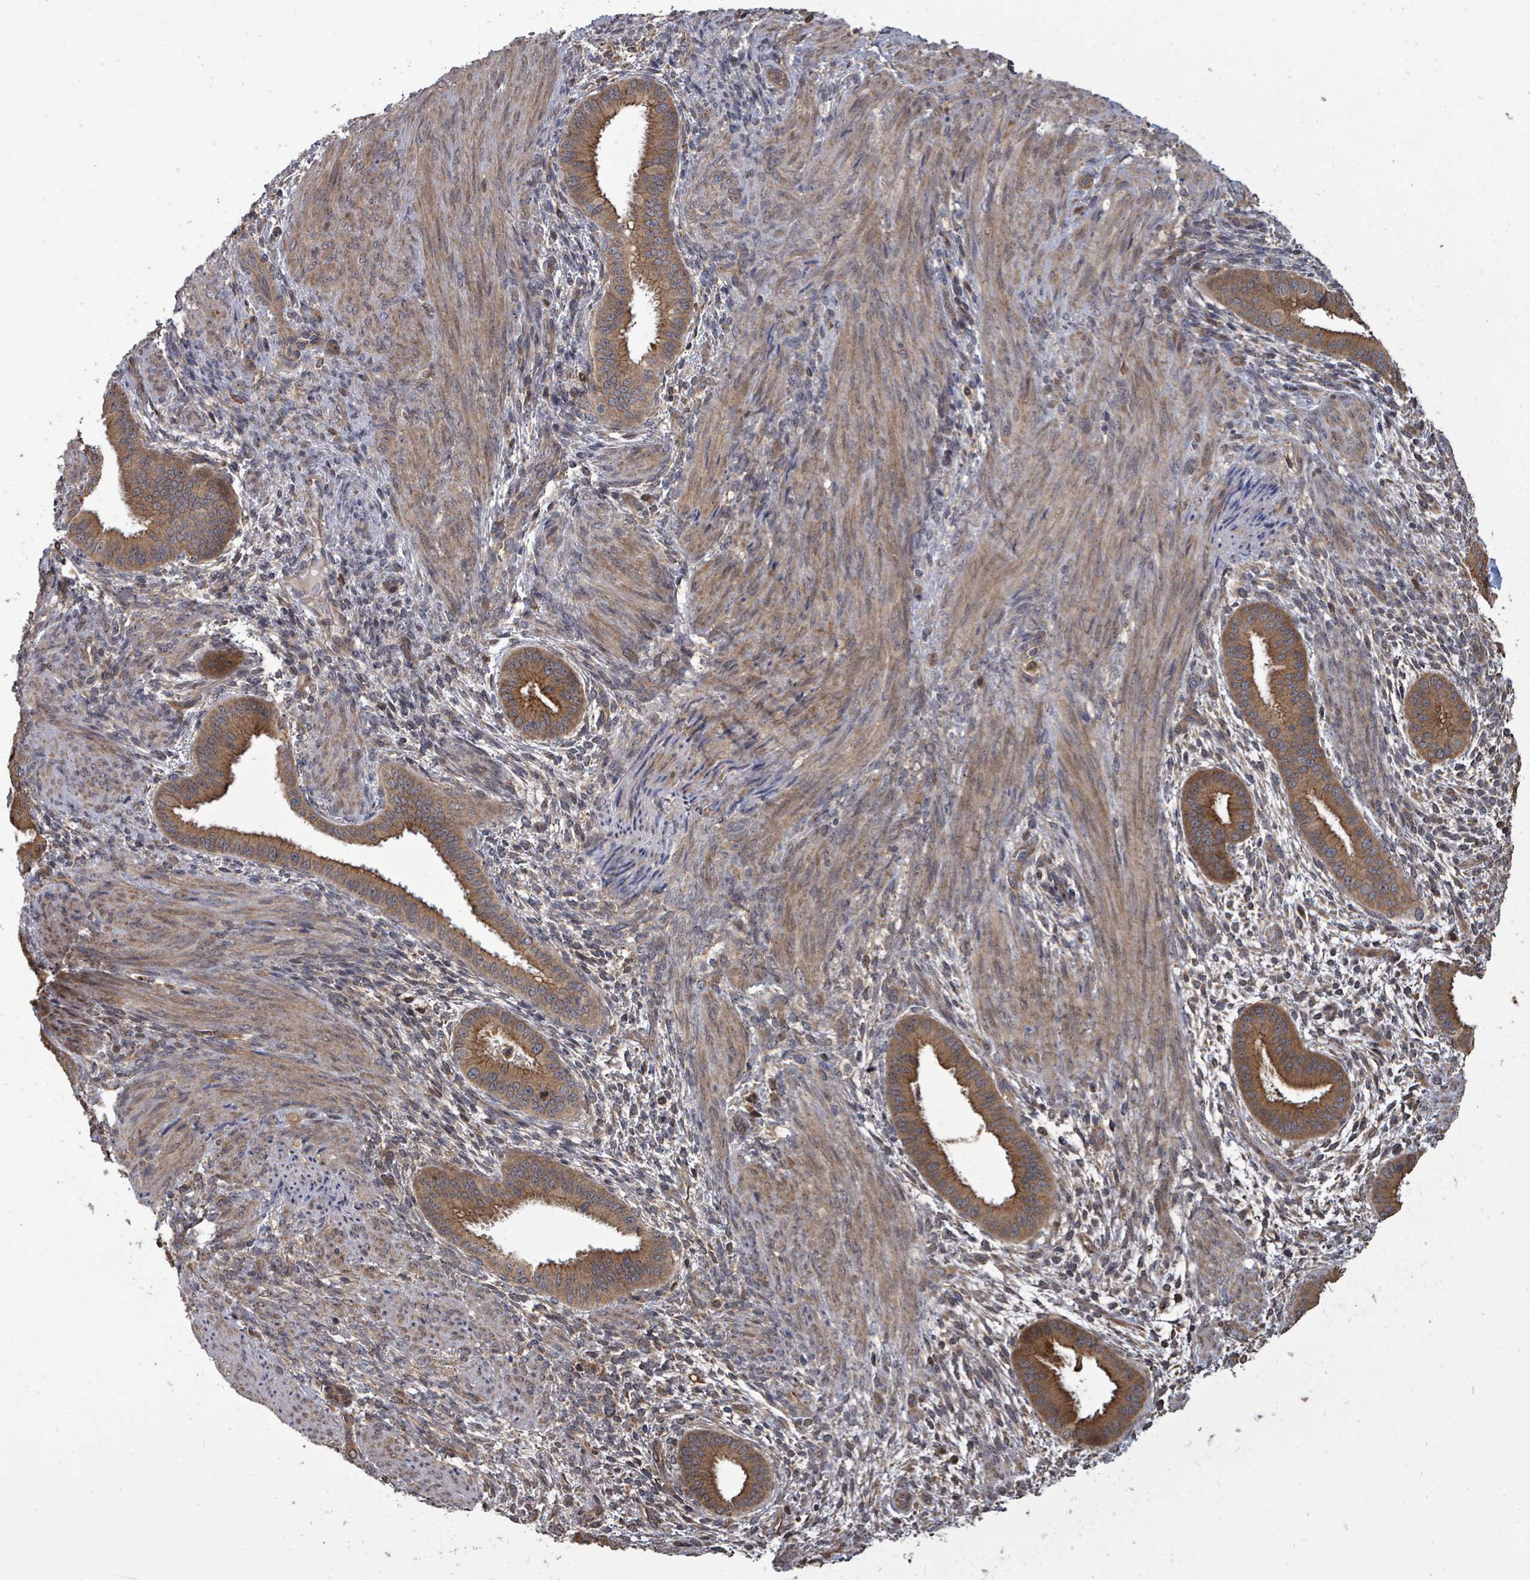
{"staining": {"intensity": "weak", "quantity": "25%-75%", "location": "cytoplasmic/membranous"}, "tissue": "endometrium", "cell_type": "Cells in endometrial stroma", "image_type": "normal", "snomed": [{"axis": "morphology", "description": "Normal tissue, NOS"}, {"axis": "topography", "description": "Endometrium"}], "caption": "Immunohistochemistry (DAB) staining of normal endometrium shows weak cytoplasmic/membranous protein positivity in approximately 25%-75% of cells in endometrial stroma. (IHC, brightfield microscopy, high magnification).", "gene": "EIF3CL", "patient": {"sex": "female", "age": 36}}